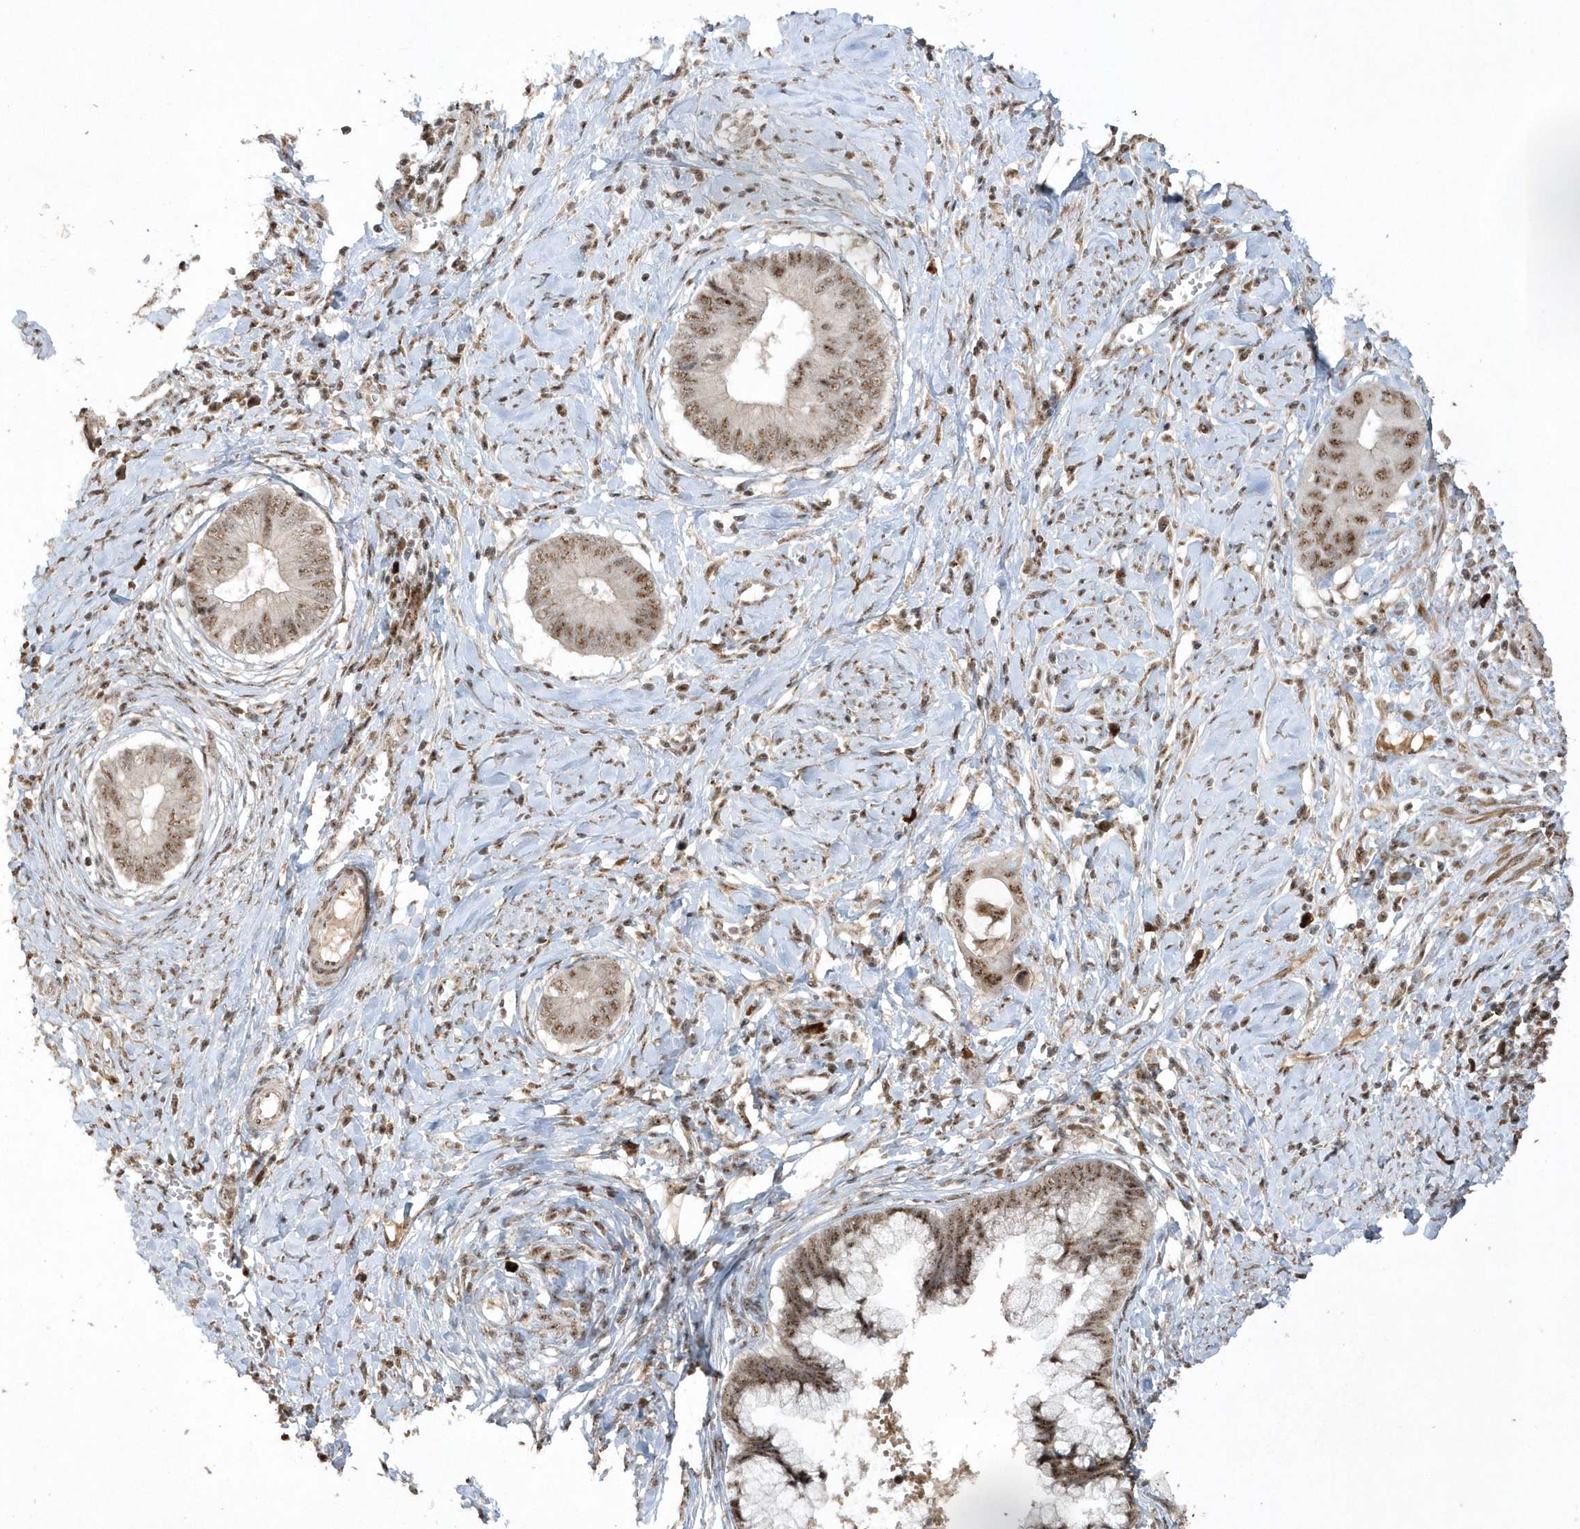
{"staining": {"intensity": "moderate", "quantity": ">75%", "location": "nuclear"}, "tissue": "cervical cancer", "cell_type": "Tumor cells", "image_type": "cancer", "snomed": [{"axis": "morphology", "description": "Adenocarcinoma, NOS"}, {"axis": "topography", "description": "Cervix"}], "caption": "Immunohistochemistry (DAB) staining of human cervical adenocarcinoma displays moderate nuclear protein expression in about >75% of tumor cells.", "gene": "POLR3B", "patient": {"sex": "female", "age": 44}}